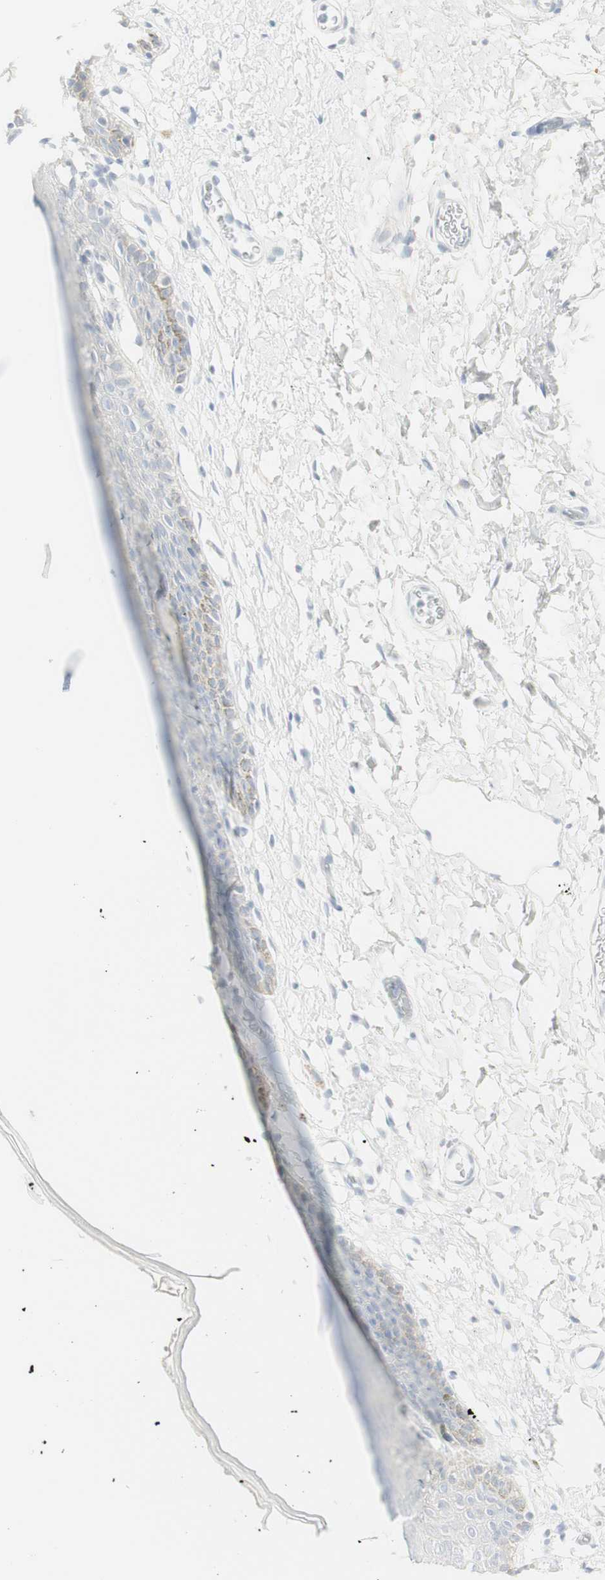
{"staining": {"intensity": "moderate", "quantity": "<25%", "location": "cytoplasmic/membranous"}, "tissue": "skin", "cell_type": "Epidermal cells", "image_type": "normal", "snomed": [{"axis": "morphology", "description": "Normal tissue, NOS"}, {"axis": "topography", "description": "Adipose tissue"}, {"axis": "topography", "description": "Vascular tissue"}, {"axis": "topography", "description": "Anal"}, {"axis": "topography", "description": "Peripheral nerve tissue"}], "caption": "The micrograph exhibits immunohistochemical staining of normal skin. There is moderate cytoplasmic/membranous positivity is identified in approximately <25% of epidermal cells.", "gene": "MDK", "patient": {"sex": "female", "age": 54}}